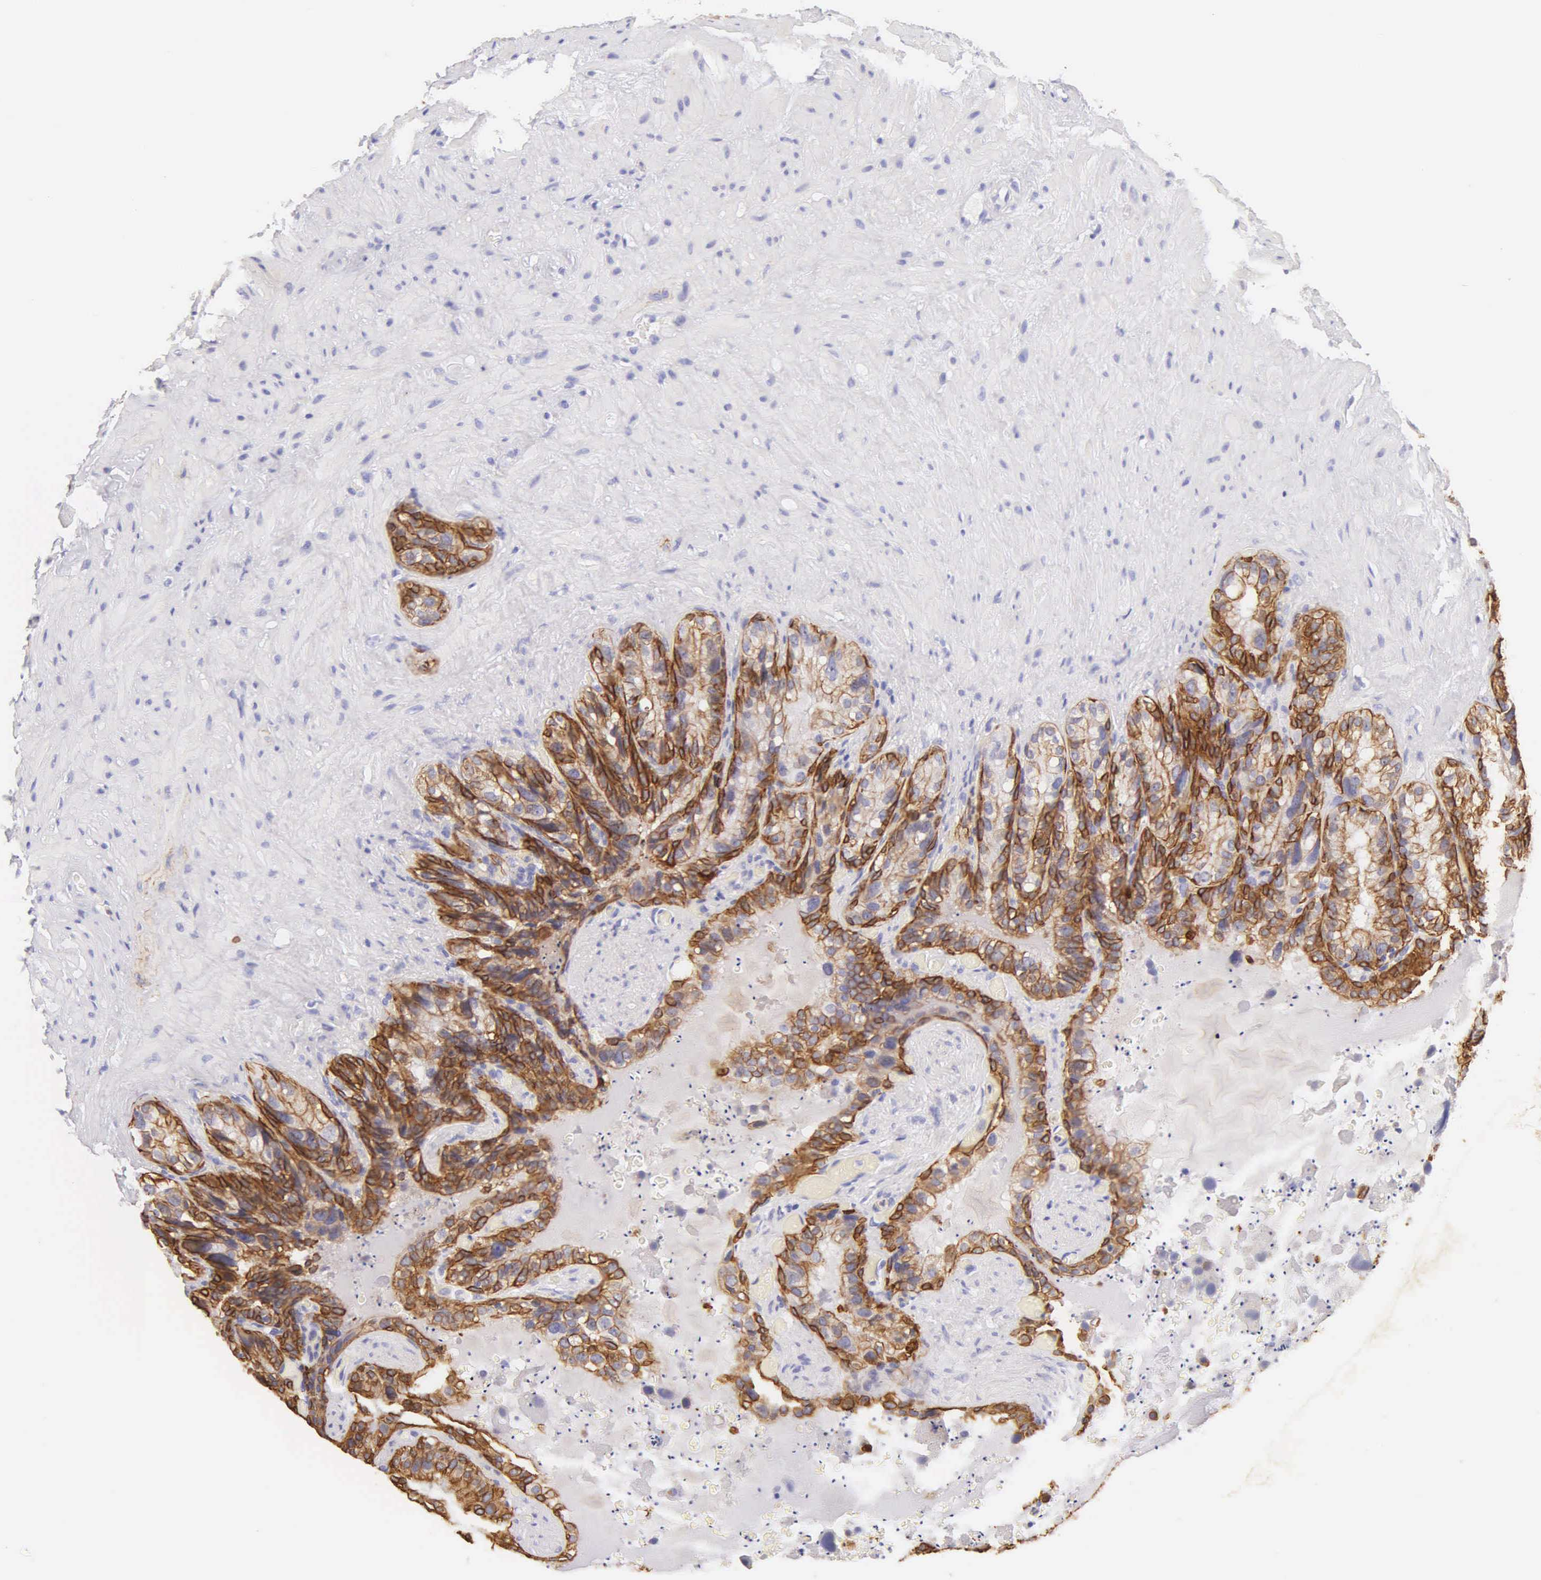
{"staining": {"intensity": "strong", "quantity": ">75%", "location": "cytoplasmic/membranous"}, "tissue": "seminal vesicle", "cell_type": "Glandular cells", "image_type": "normal", "snomed": [{"axis": "morphology", "description": "Normal tissue, NOS"}, {"axis": "topography", "description": "Seminal veicle"}], "caption": "High-power microscopy captured an immunohistochemistry histopathology image of normal seminal vesicle, revealing strong cytoplasmic/membranous staining in approximately >75% of glandular cells.", "gene": "KRT14", "patient": {"sex": "male", "age": 63}}